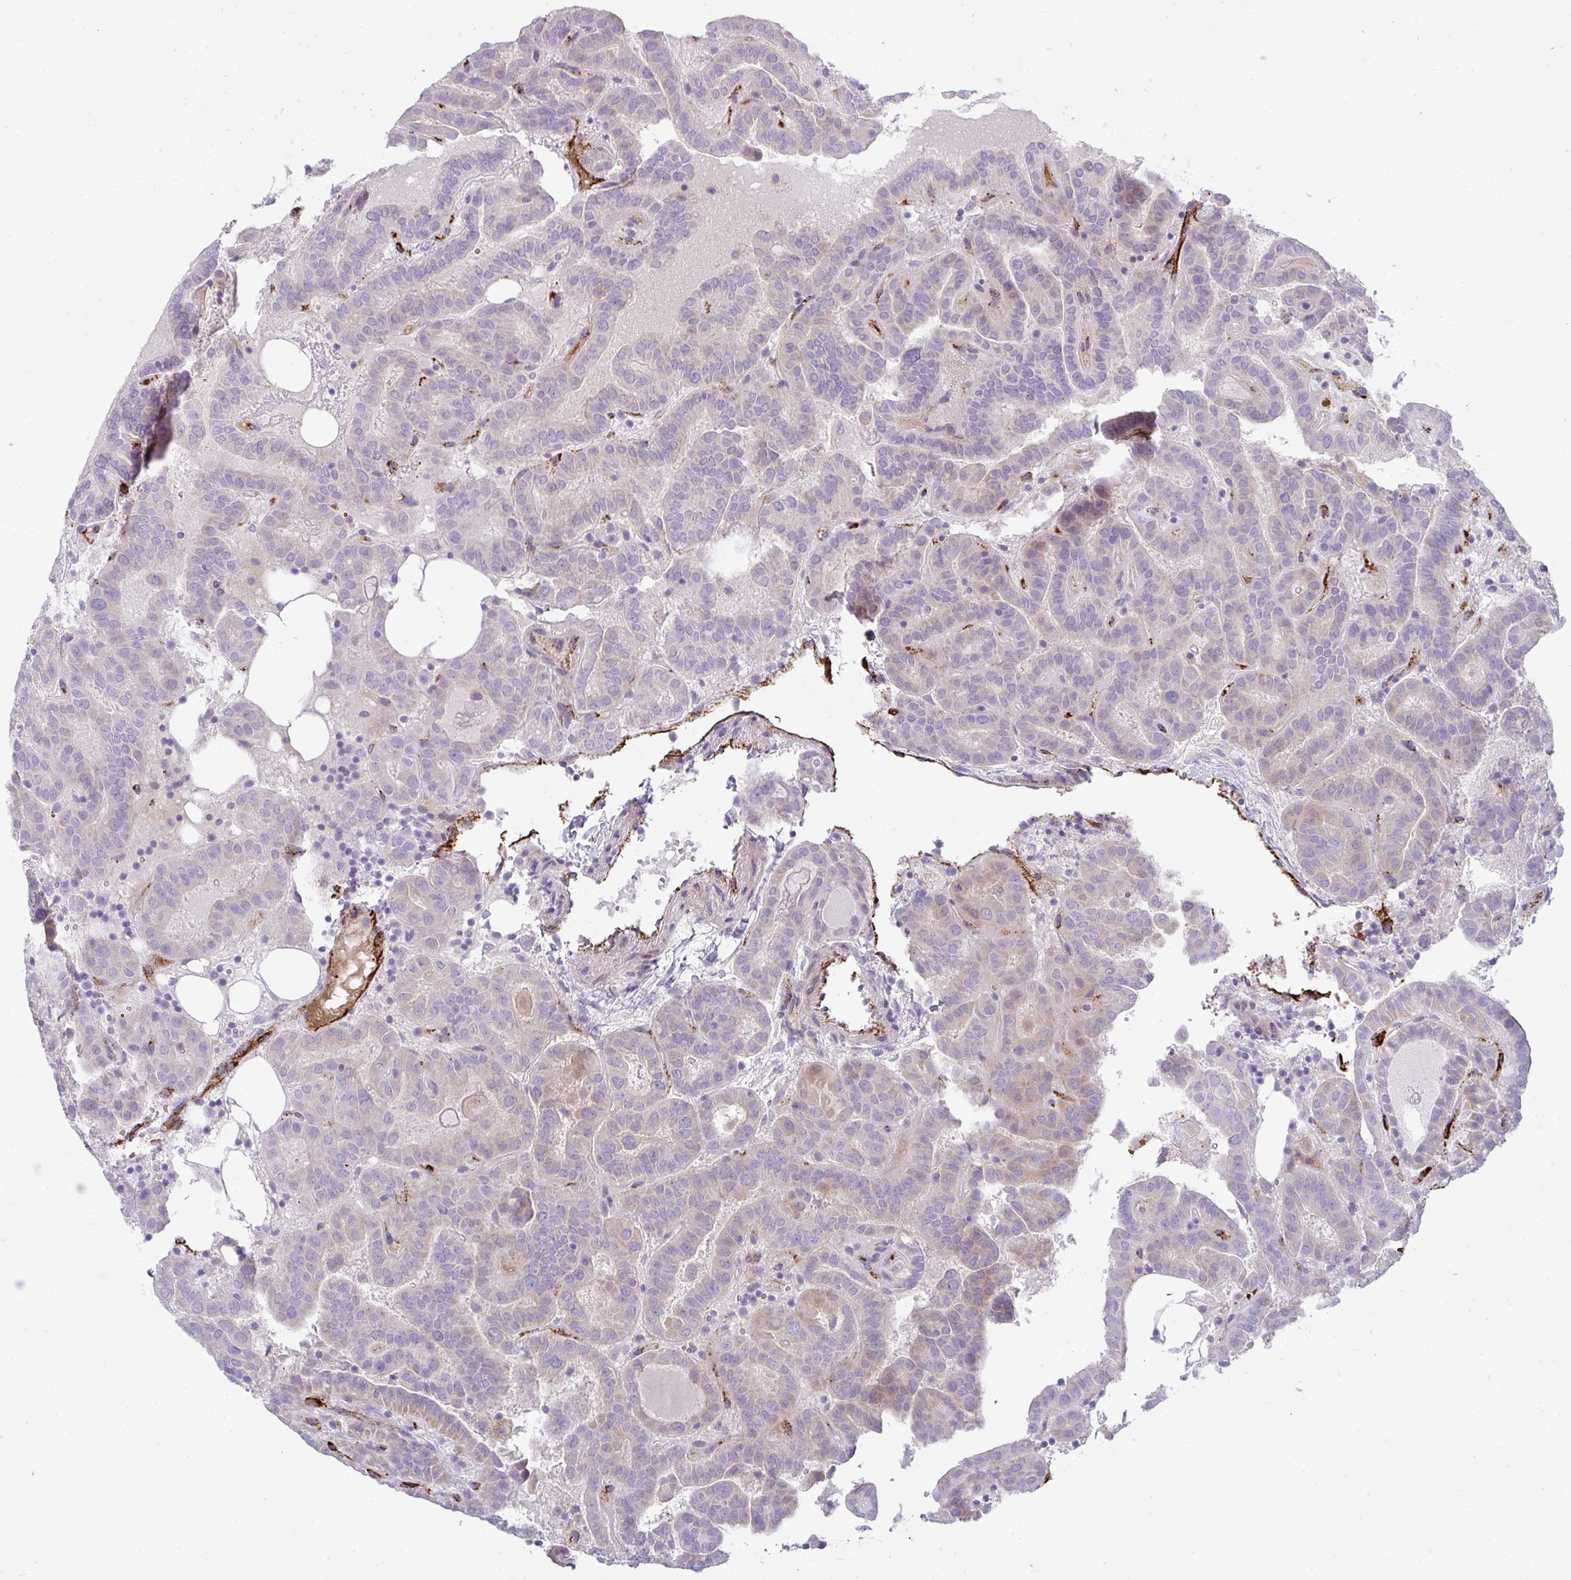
{"staining": {"intensity": "weak", "quantity": "<25%", "location": "cytoplasmic/membranous"}, "tissue": "thyroid cancer", "cell_type": "Tumor cells", "image_type": "cancer", "snomed": [{"axis": "morphology", "description": "Papillary adenocarcinoma, NOS"}, {"axis": "topography", "description": "Thyroid gland"}], "caption": "High magnification brightfield microscopy of thyroid cancer stained with DAB (3,3'-diaminobenzidine) (brown) and counterstained with hematoxylin (blue): tumor cells show no significant positivity. (DAB IHC visualized using brightfield microscopy, high magnification).", "gene": "TOR1AIP2", "patient": {"sex": "female", "age": 46}}